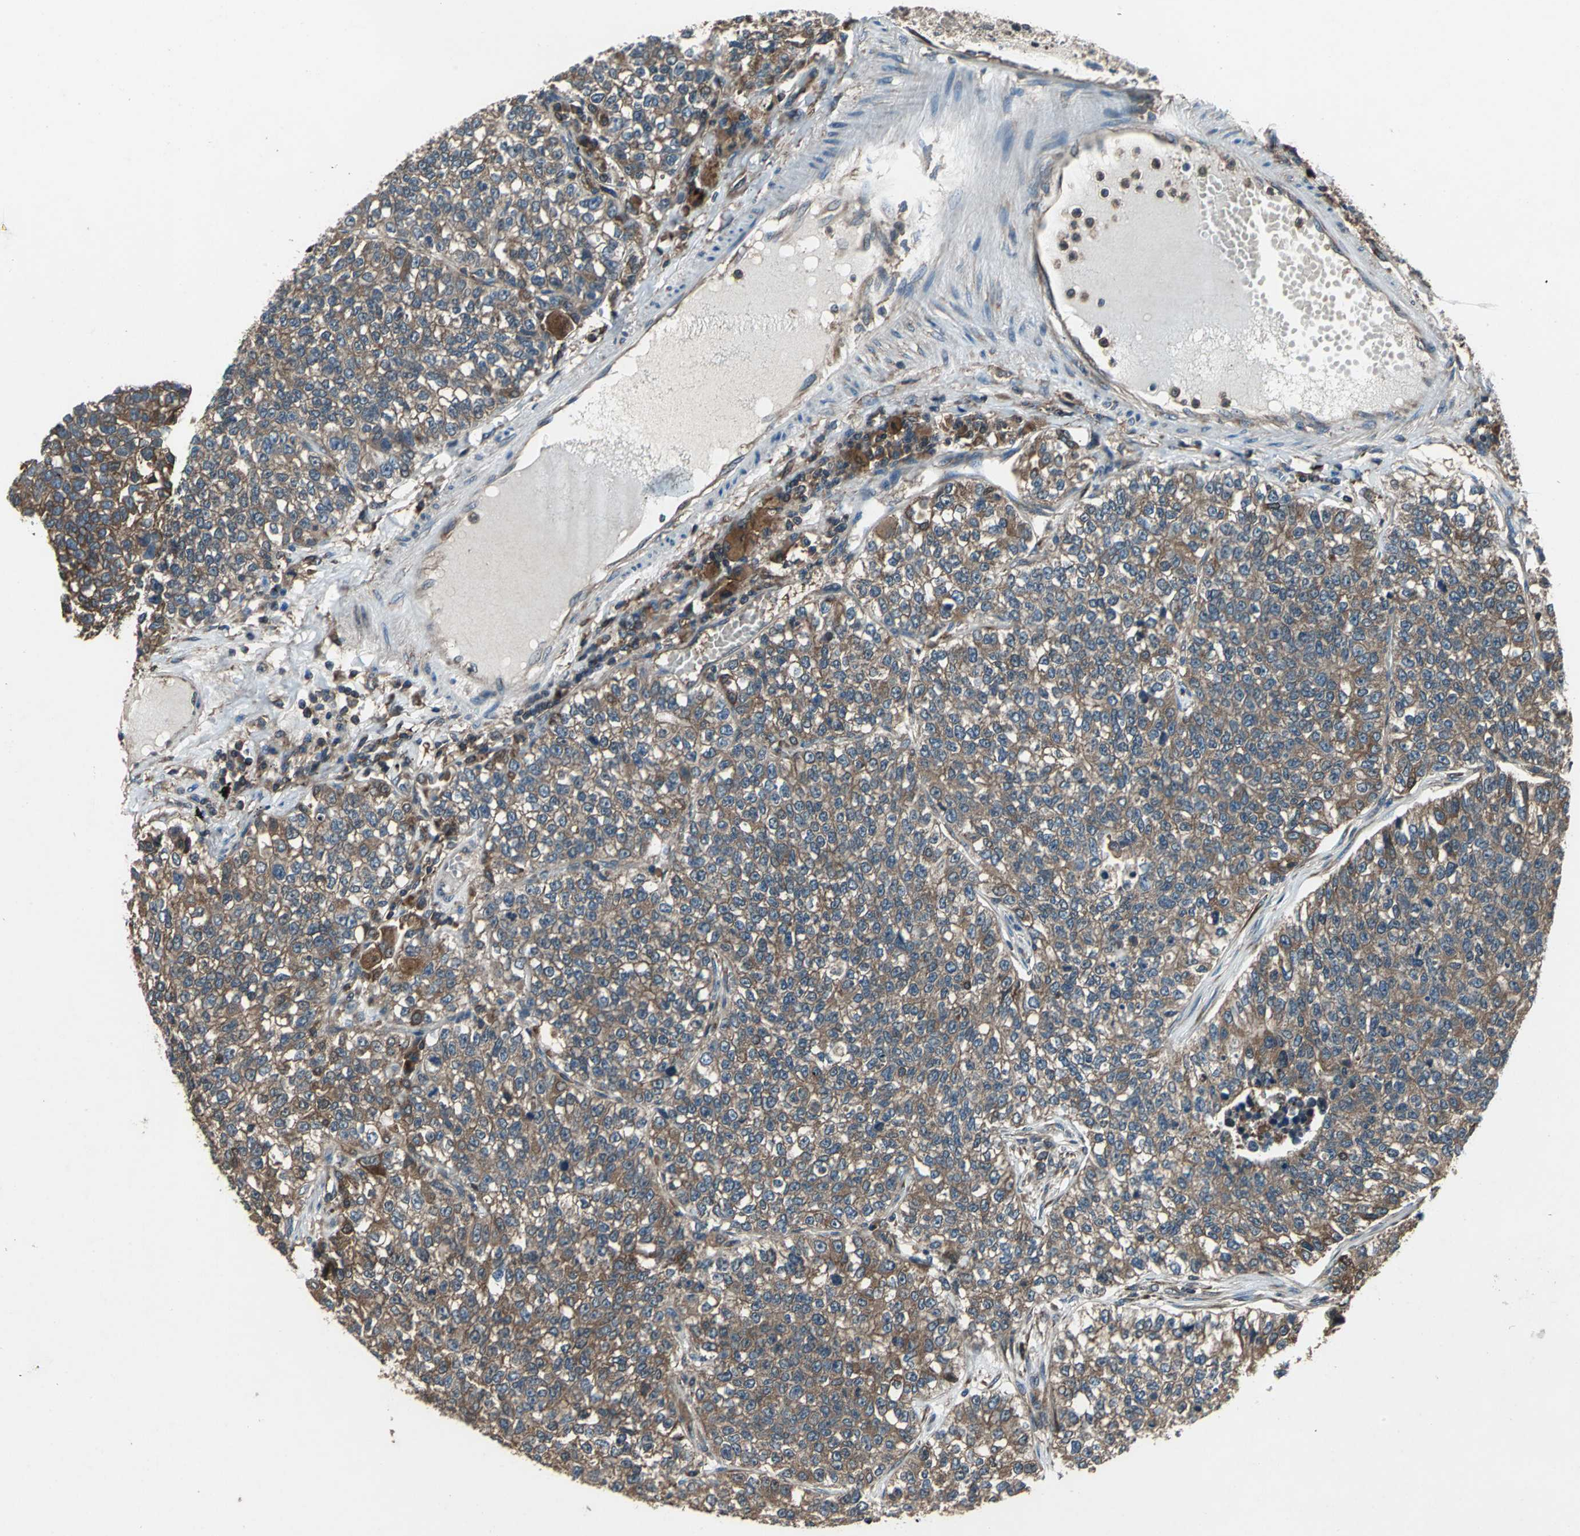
{"staining": {"intensity": "strong", "quantity": ">75%", "location": "cytoplasmic/membranous"}, "tissue": "lung cancer", "cell_type": "Tumor cells", "image_type": "cancer", "snomed": [{"axis": "morphology", "description": "Adenocarcinoma, NOS"}, {"axis": "topography", "description": "Lung"}], "caption": "Protein expression analysis of human adenocarcinoma (lung) reveals strong cytoplasmic/membranous expression in about >75% of tumor cells. The staining was performed using DAB to visualize the protein expression in brown, while the nuclei were stained in blue with hematoxylin (Magnification: 20x).", "gene": "CAPN1", "patient": {"sex": "male", "age": 49}}